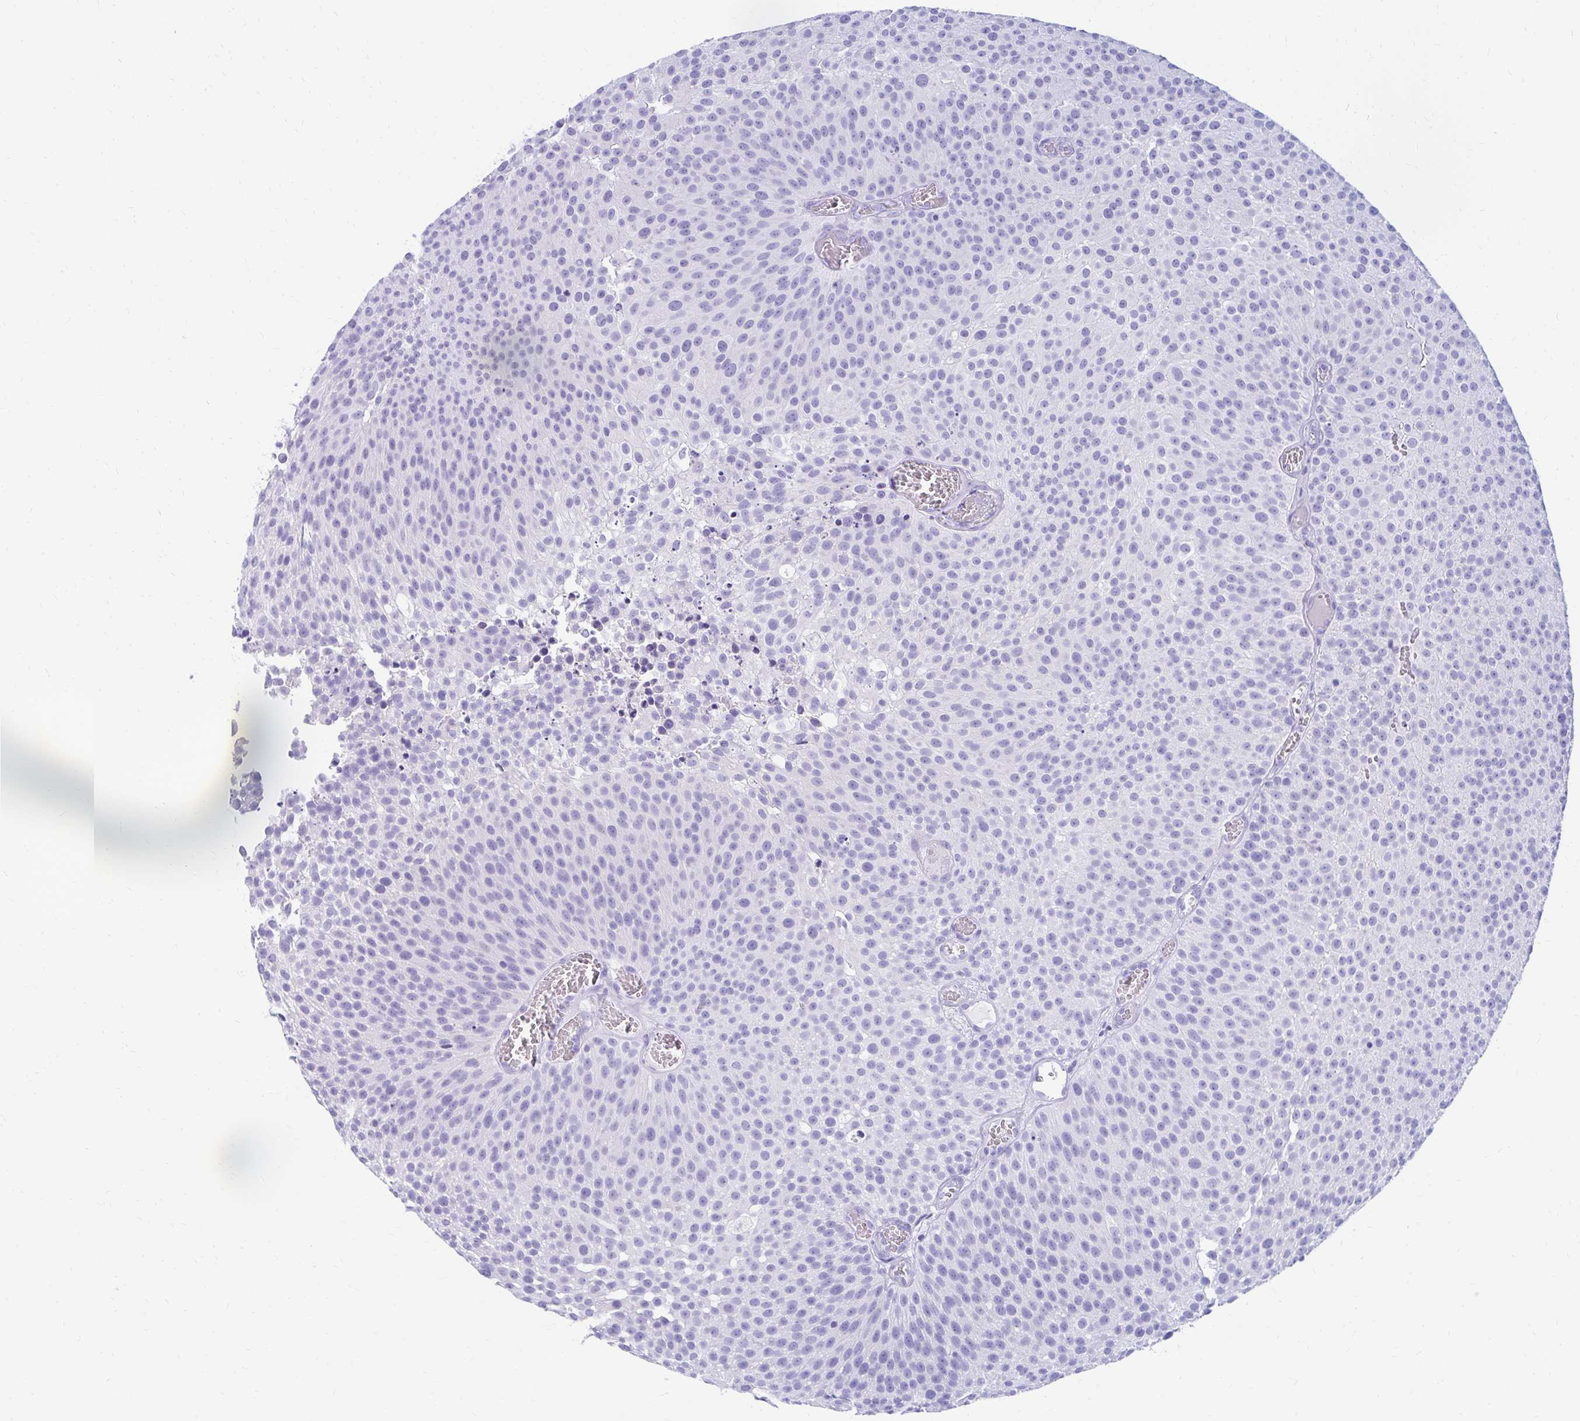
{"staining": {"intensity": "negative", "quantity": "none", "location": "none"}, "tissue": "urothelial cancer", "cell_type": "Tumor cells", "image_type": "cancer", "snomed": [{"axis": "morphology", "description": "Urothelial carcinoma, Low grade"}, {"axis": "topography", "description": "Urinary bladder"}], "caption": "This is an IHC micrograph of low-grade urothelial carcinoma. There is no positivity in tumor cells.", "gene": "NSG2", "patient": {"sex": "female", "age": 79}}